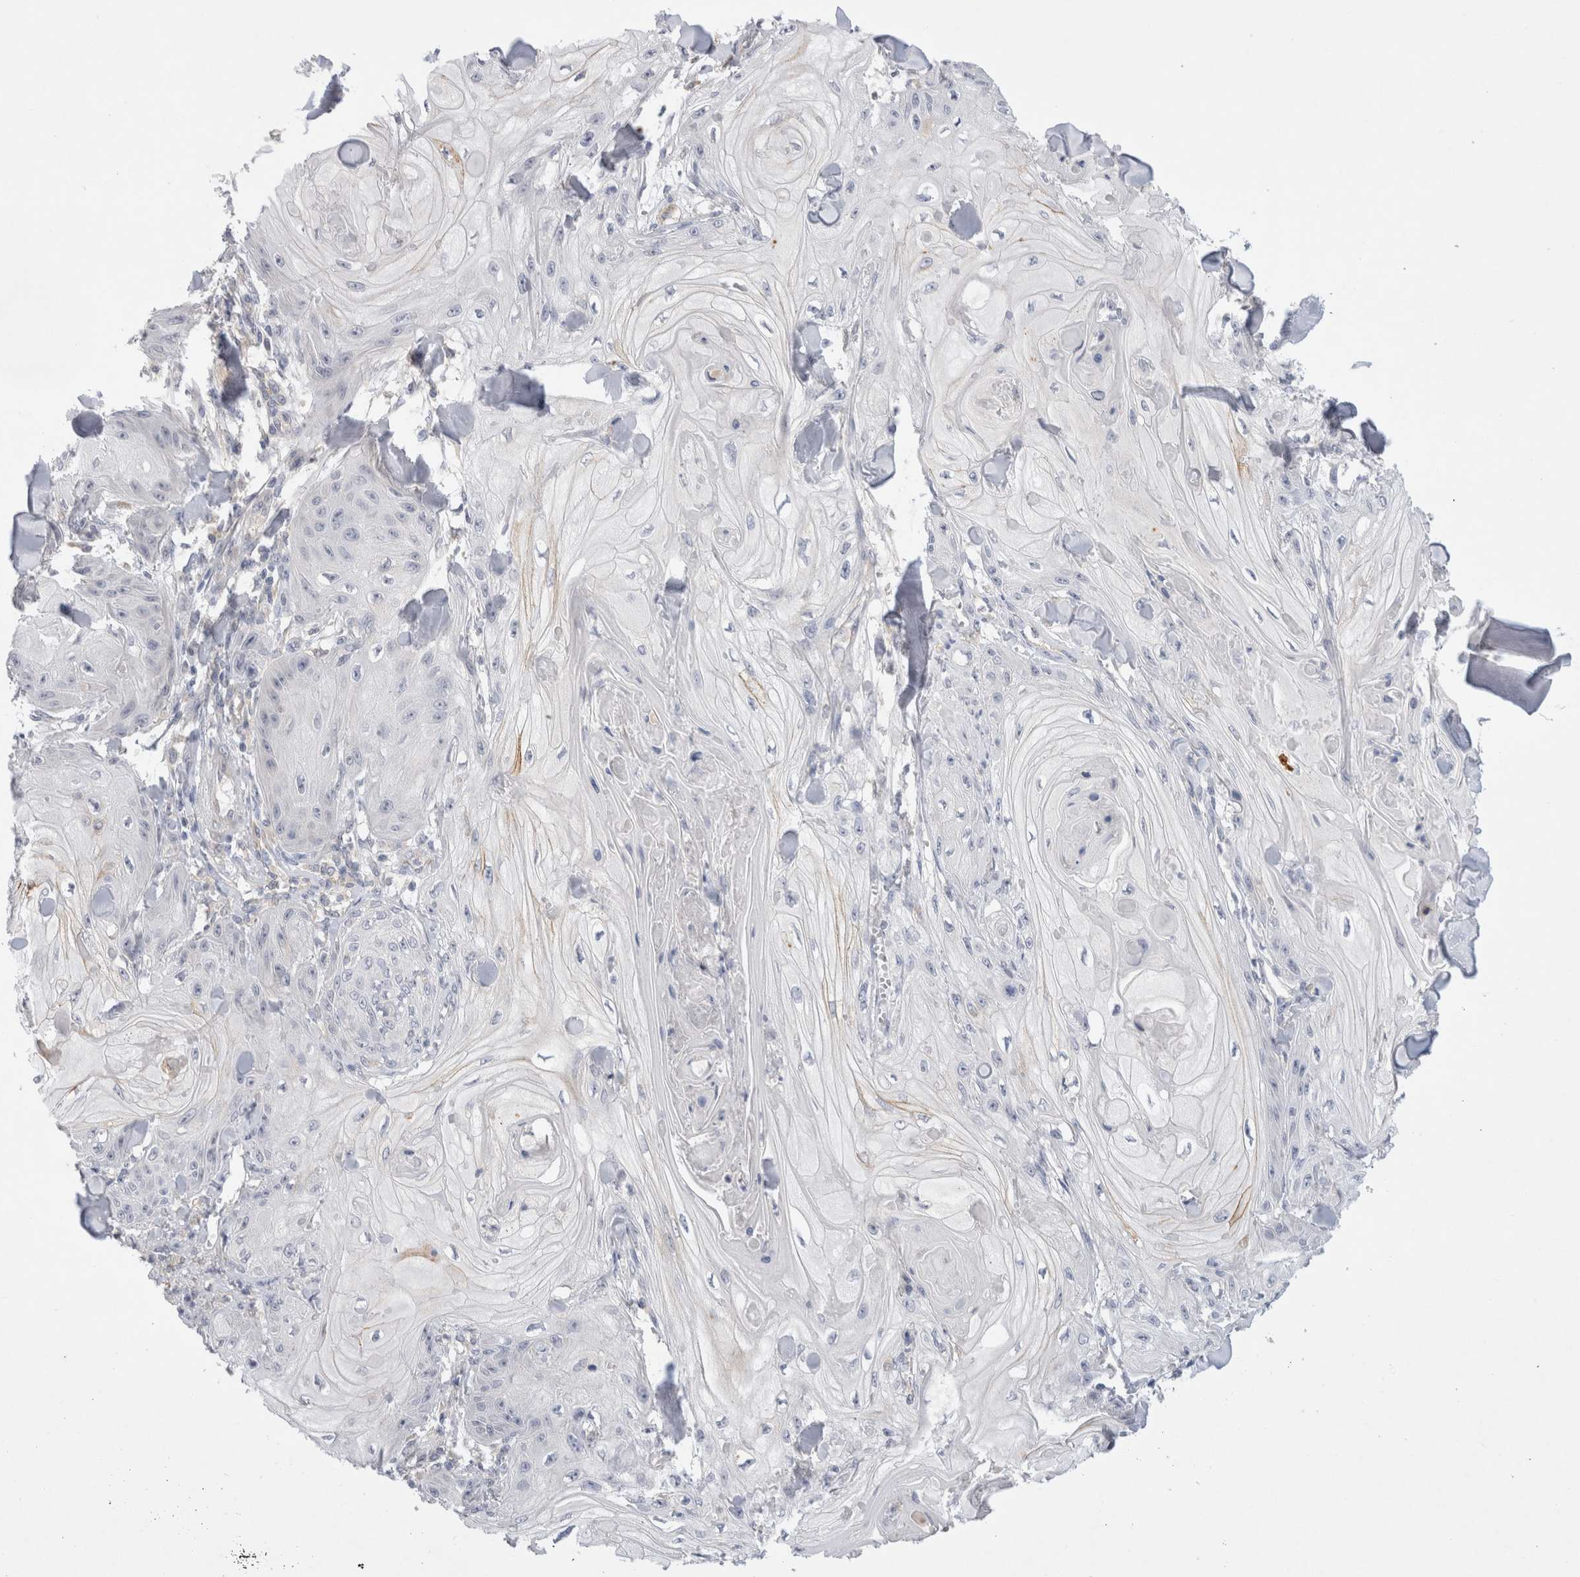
{"staining": {"intensity": "negative", "quantity": "none", "location": "none"}, "tissue": "skin cancer", "cell_type": "Tumor cells", "image_type": "cancer", "snomed": [{"axis": "morphology", "description": "Squamous cell carcinoma, NOS"}, {"axis": "topography", "description": "Skin"}], "caption": "IHC image of squamous cell carcinoma (skin) stained for a protein (brown), which demonstrates no staining in tumor cells. Nuclei are stained in blue.", "gene": "GAS1", "patient": {"sex": "male", "age": 74}}